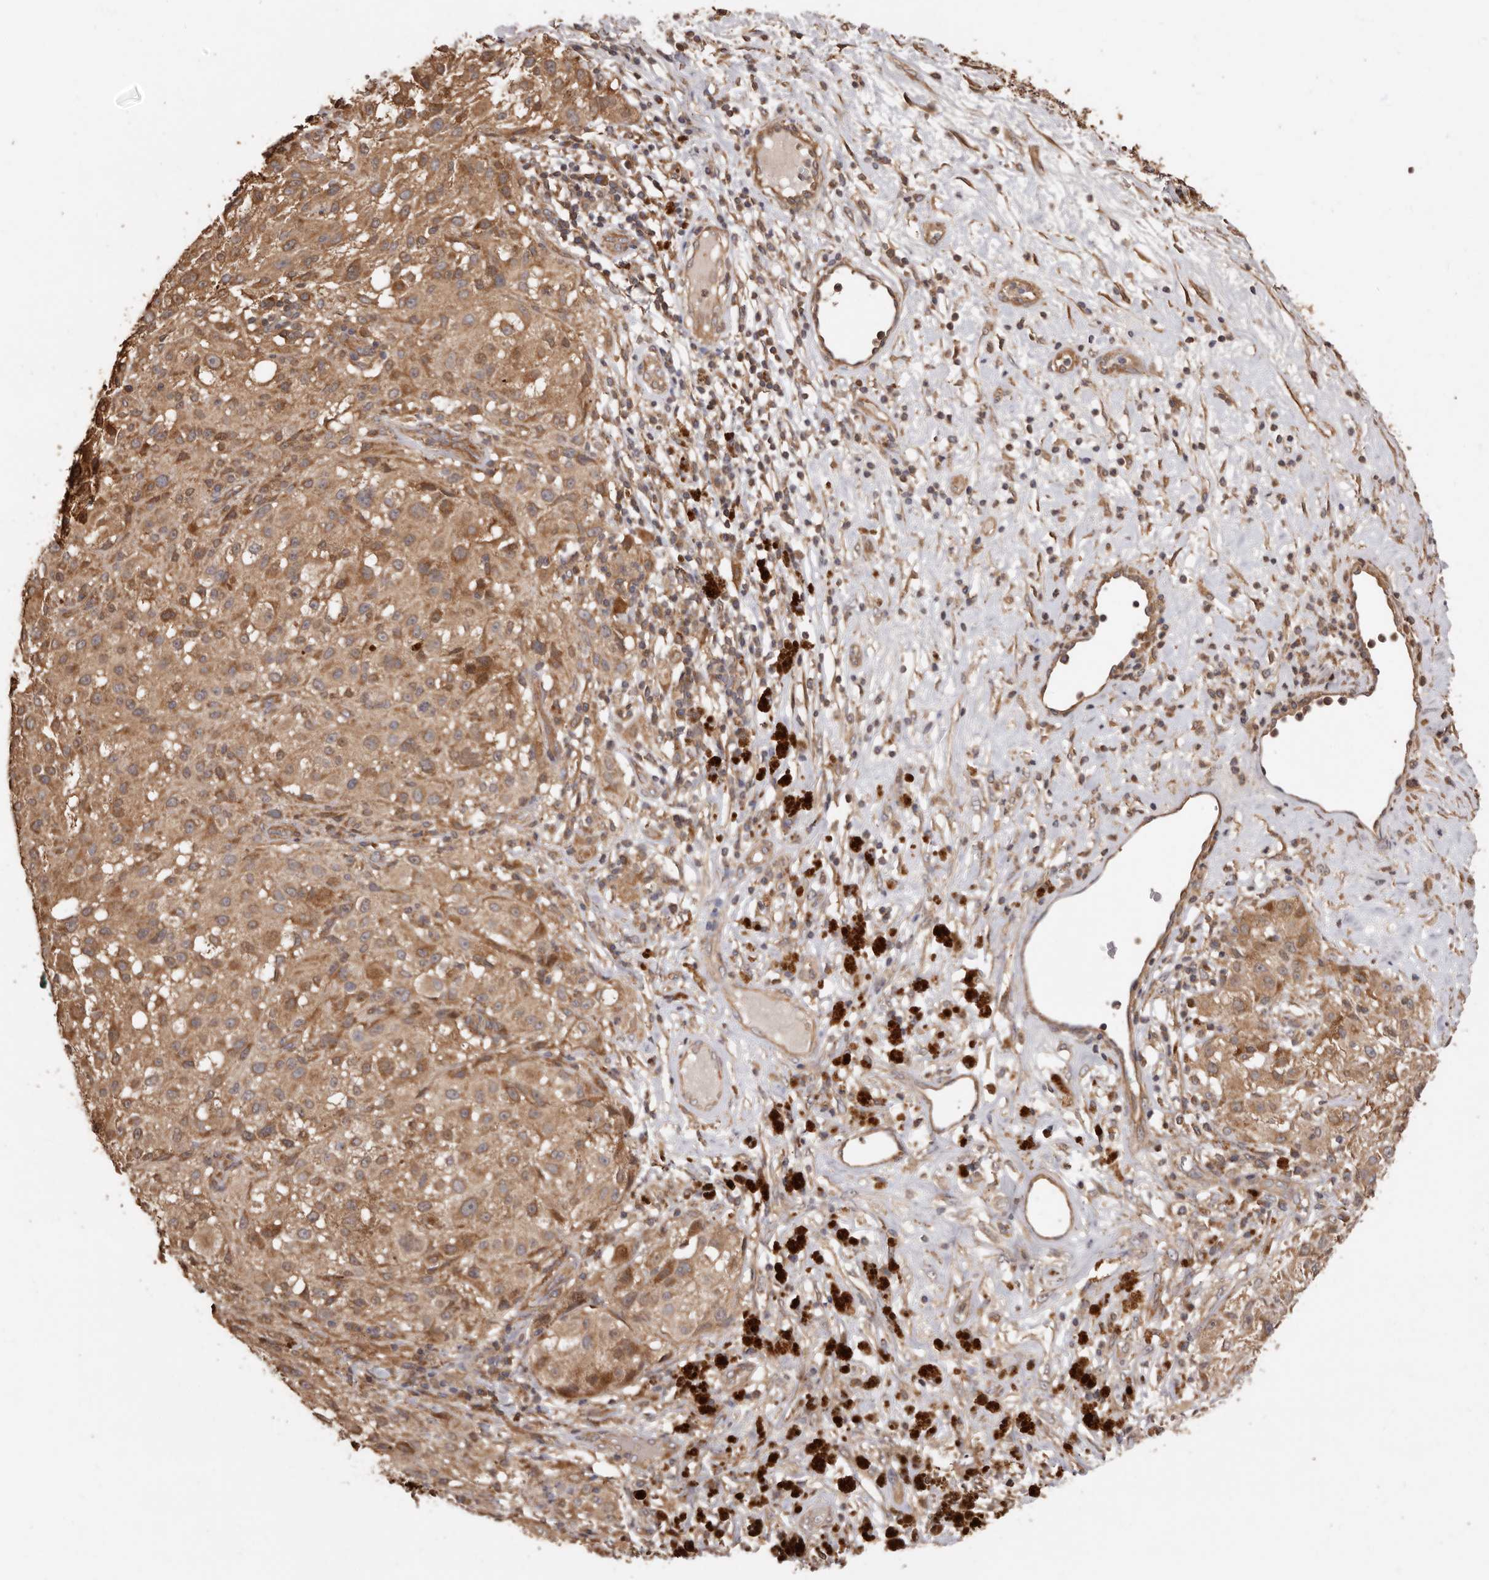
{"staining": {"intensity": "moderate", "quantity": ">75%", "location": "cytoplasmic/membranous"}, "tissue": "melanoma", "cell_type": "Tumor cells", "image_type": "cancer", "snomed": [{"axis": "morphology", "description": "Necrosis, NOS"}, {"axis": "morphology", "description": "Malignant melanoma, NOS"}, {"axis": "topography", "description": "Skin"}], "caption": "Human malignant melanoma stained with a protein marker exhibits moderate staining in tumor cells.", "gene": "COQ8B", "patient": {"sex": "female", "age": 87}}